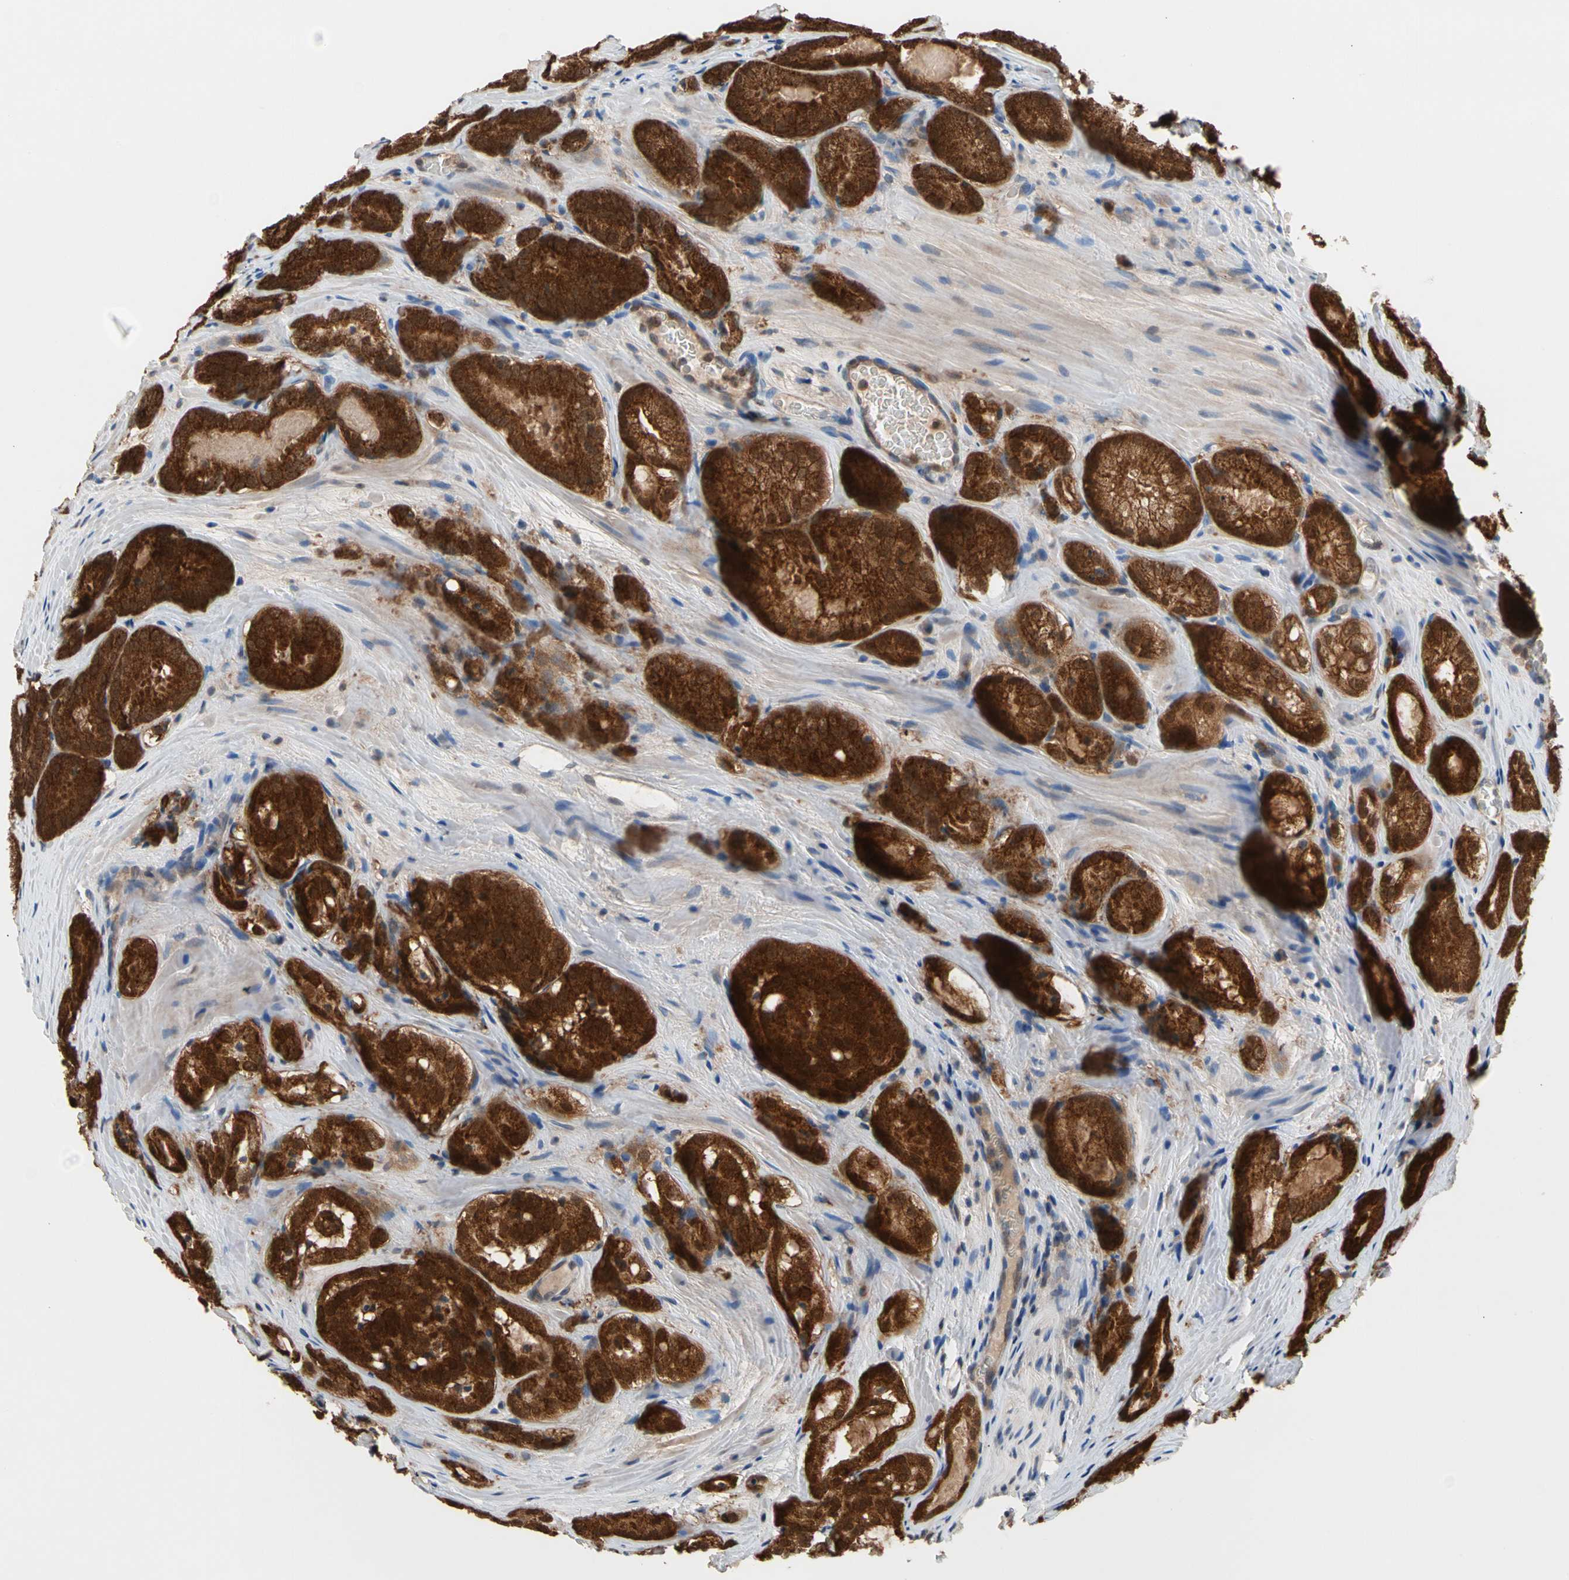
{"staining": {"intensity": "strong", "quantity": ">75%", "location": "cytoplasmic/membranous"}, "tissue": "prostate cancer", "cell_type": "Tumor cells", "image_type": "cancer", "snomed": [{"axis": "morphology", "description": "Adenocarcinoma, High grade"}, {"axis": "topography", "description": "Prostate"}], "caption": "Human prostate cancer stained with a brown dye exhibits strong cytoplasmic/membranous positive positivity in about >75% of tumor cells.", "gene": "MTHFS", "patient": {"sex": "male", "age": 64}}